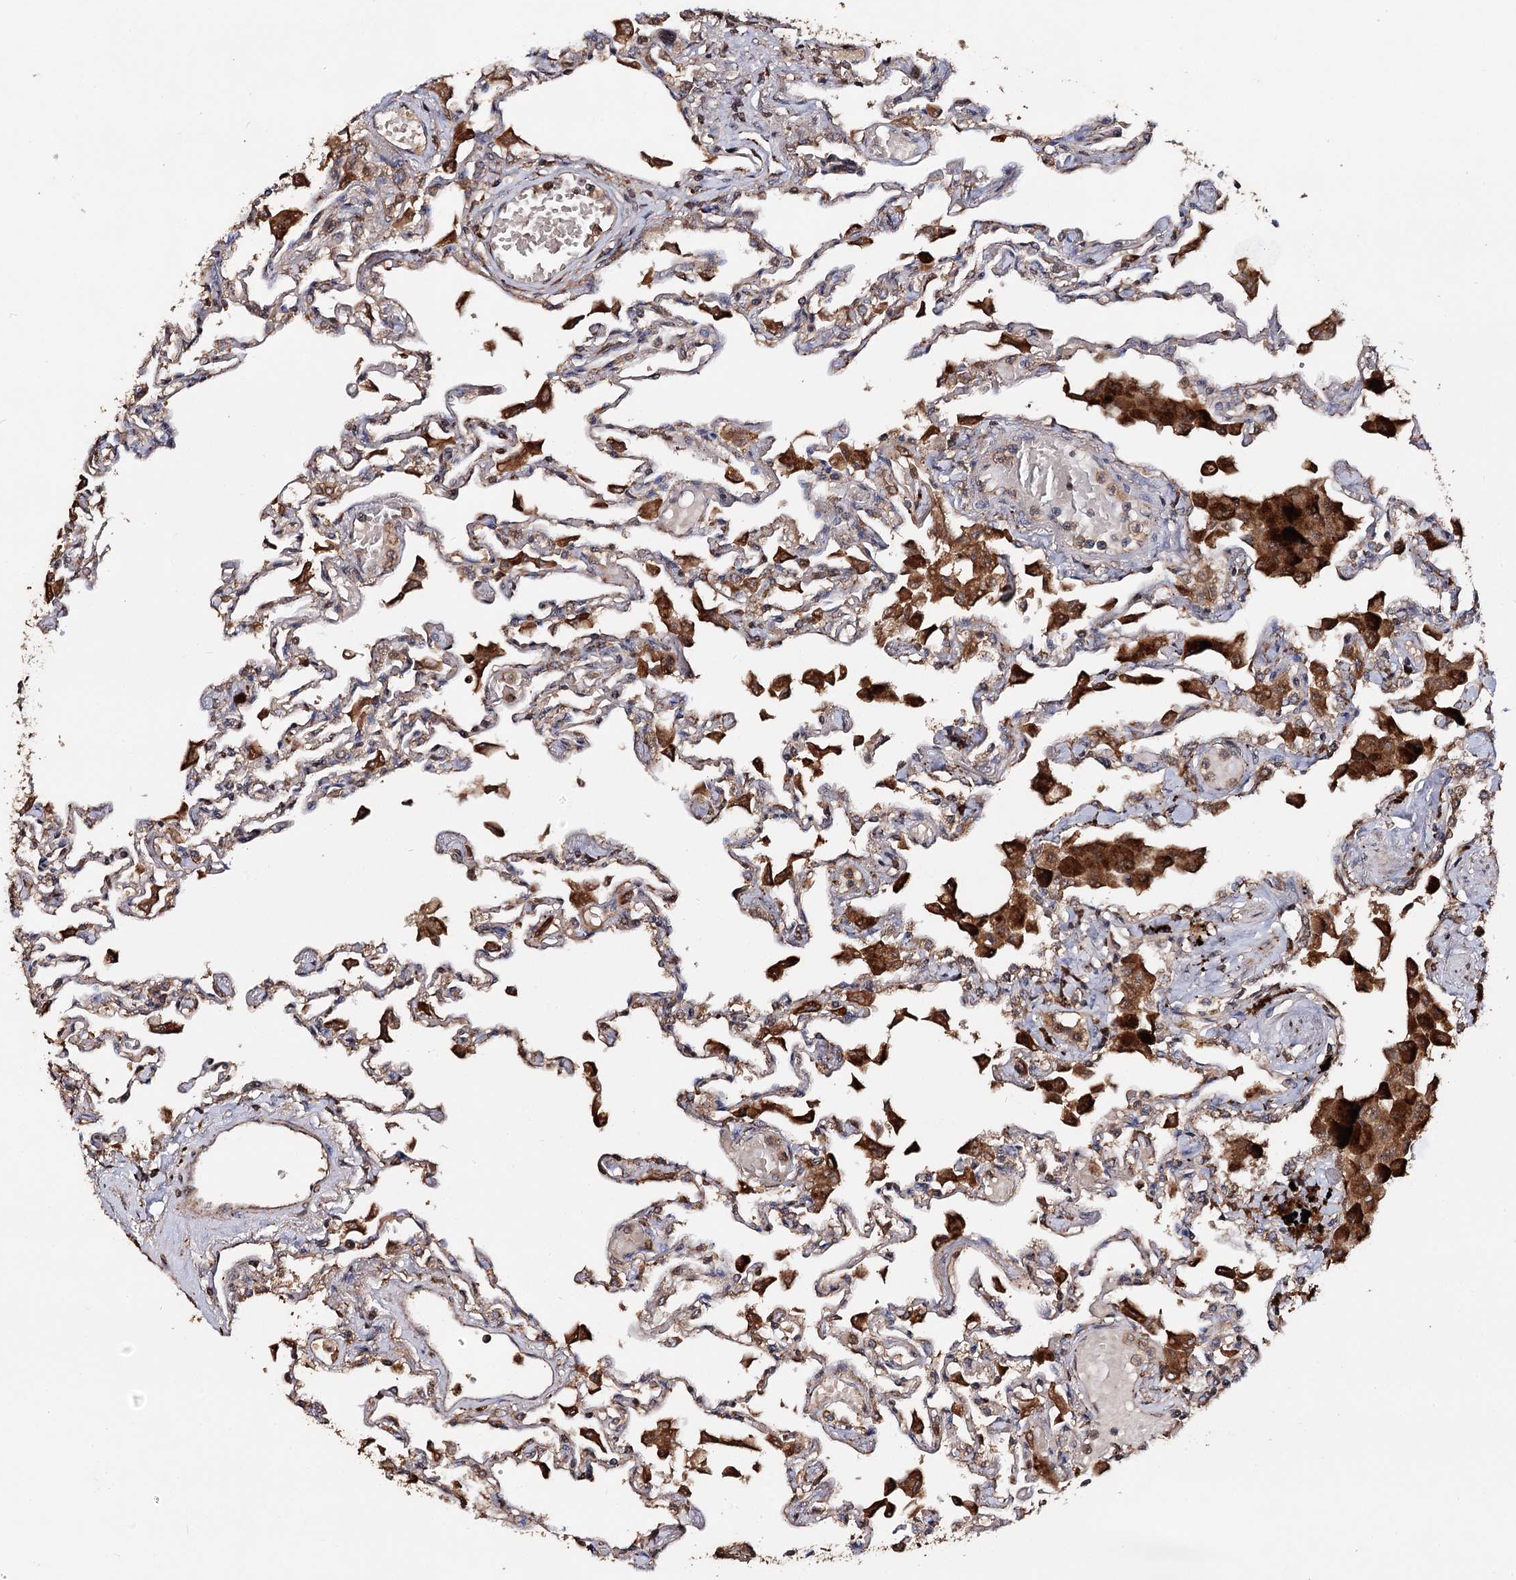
{"staining": {"intensity": "moderate", "quantity": ">75%", "location": "cytoplasmic/membranous"}, "tissue": "lung", "cell_type": "Alveolar cells", "image_type": "normal", "snomed": [{"axis": "morphology", "description": "Normal tissue, NOS"}, {"axis": "topography", "description": "Bronchus"}, {"axis": "topography", "description": "Lung"}], "caption": "DAB immunohistochemical staining of normal human lung reveals moderate cytoplasmic/membranous protein staining in about >75% of alveolar cells.", "gene": "ARL13A", "patient": {"sex": "female", "age": 49}}